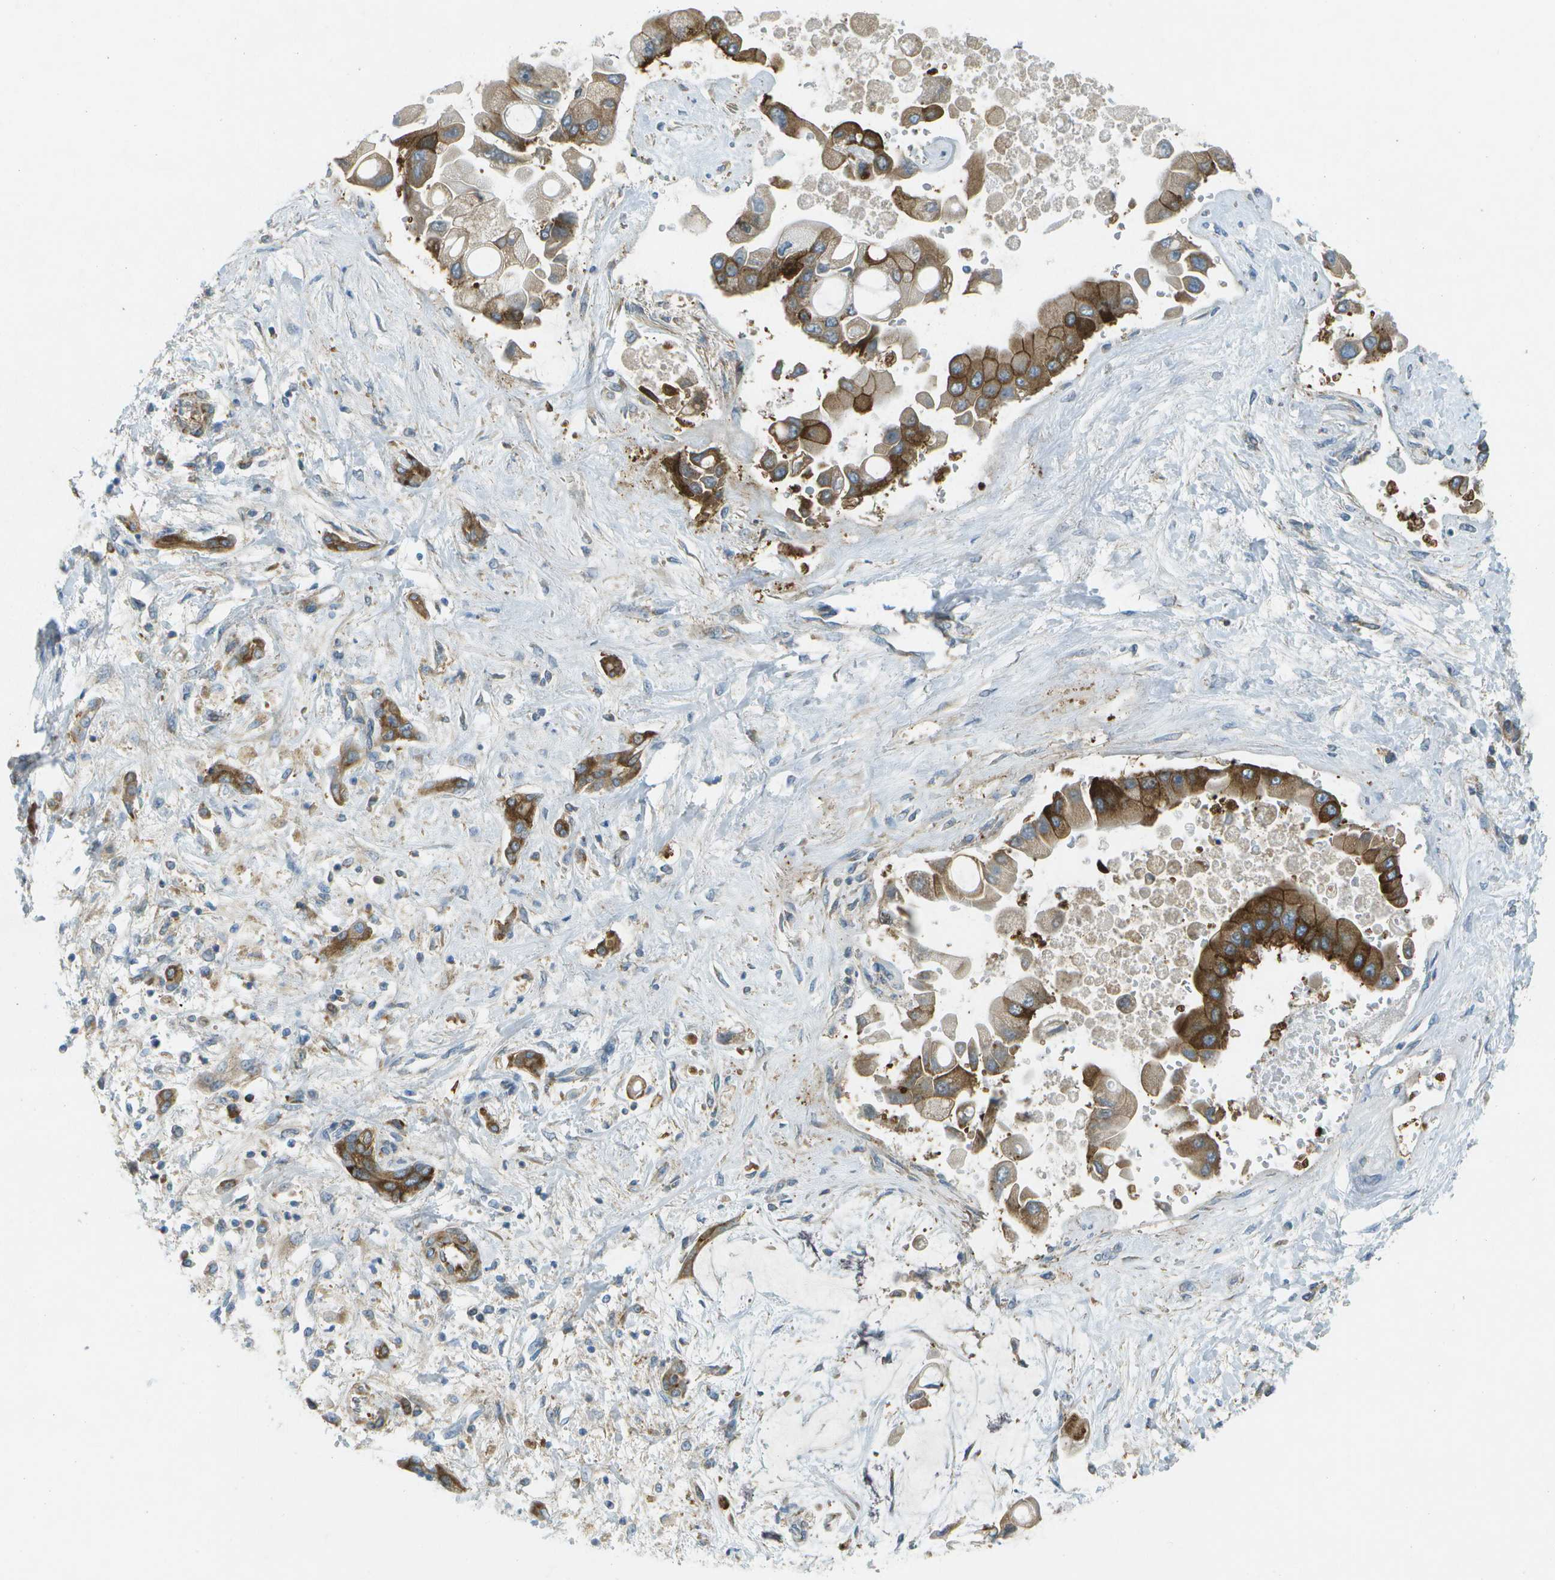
{"staining": {"intensity": "moderate", "quantity": ">75%", "location": "cytoplasmic/membranous"}, "tissue": "liver cancer", "cell_type": "Tumor cells", "image_type": "cancer", "snomed": [{"axis": "morphology", "description": "Cholangiocarcinoma"}, {"axis": "topography", "description": "Liver"}], "caption": "Immunohistochemistry photomicrograph of neoplastic tissue: human liver cancer (cholangiocarcinoma) stained using IHC exhibits medium levels of moderate protein expression localized specifically in the cytoplasmic/membranous of tumor cells, appearing as a cytoplasmic/membranous brown color.", "gene": "WNK2", "patient": {"sex": "male", "age": 50}}